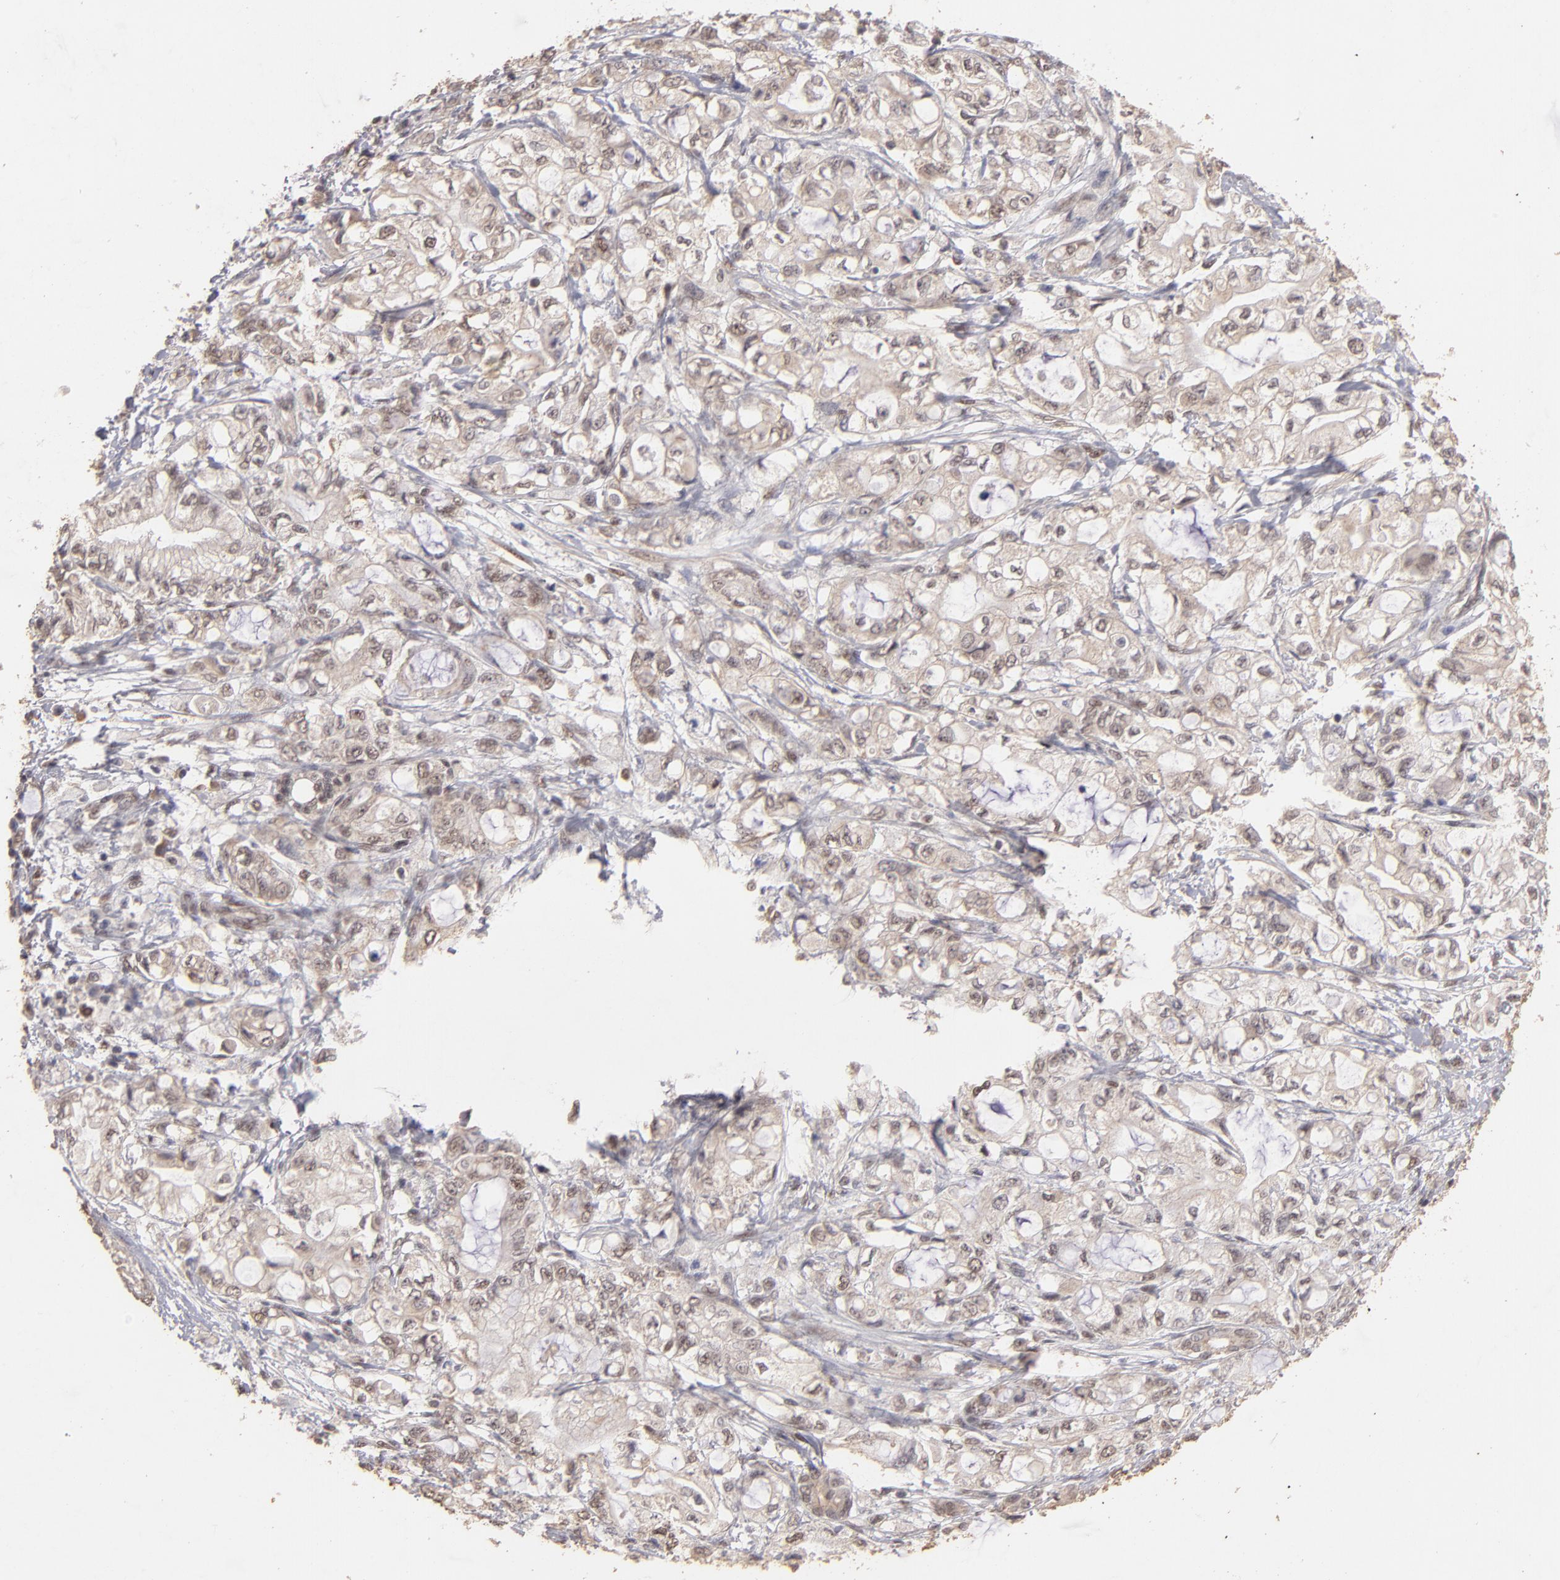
{"staining": {"intensity": "weak", "quantity": ">75%", "location": "cytoplasmic/membranous,nuclear"}, "tissue": "pancreatic cancer", "cell_type": "Tumor cells", "image_type": "cancer", "snomed": [{"axis": "morphology", "description": "Adenocarcinoma, NOS"}, {"axis": "topography", "description": "Pancreas"}], "caption": "IHC image of human pancreatic cancer (adenocarcinoma) stained for a protein (brown), which displays low levels of weak cytoplasmic/membranous and nuclear expression in approximately >75% of tumor cells.", "gene": "CLOCK", "patient": {"sex": "male", "age": 79}}